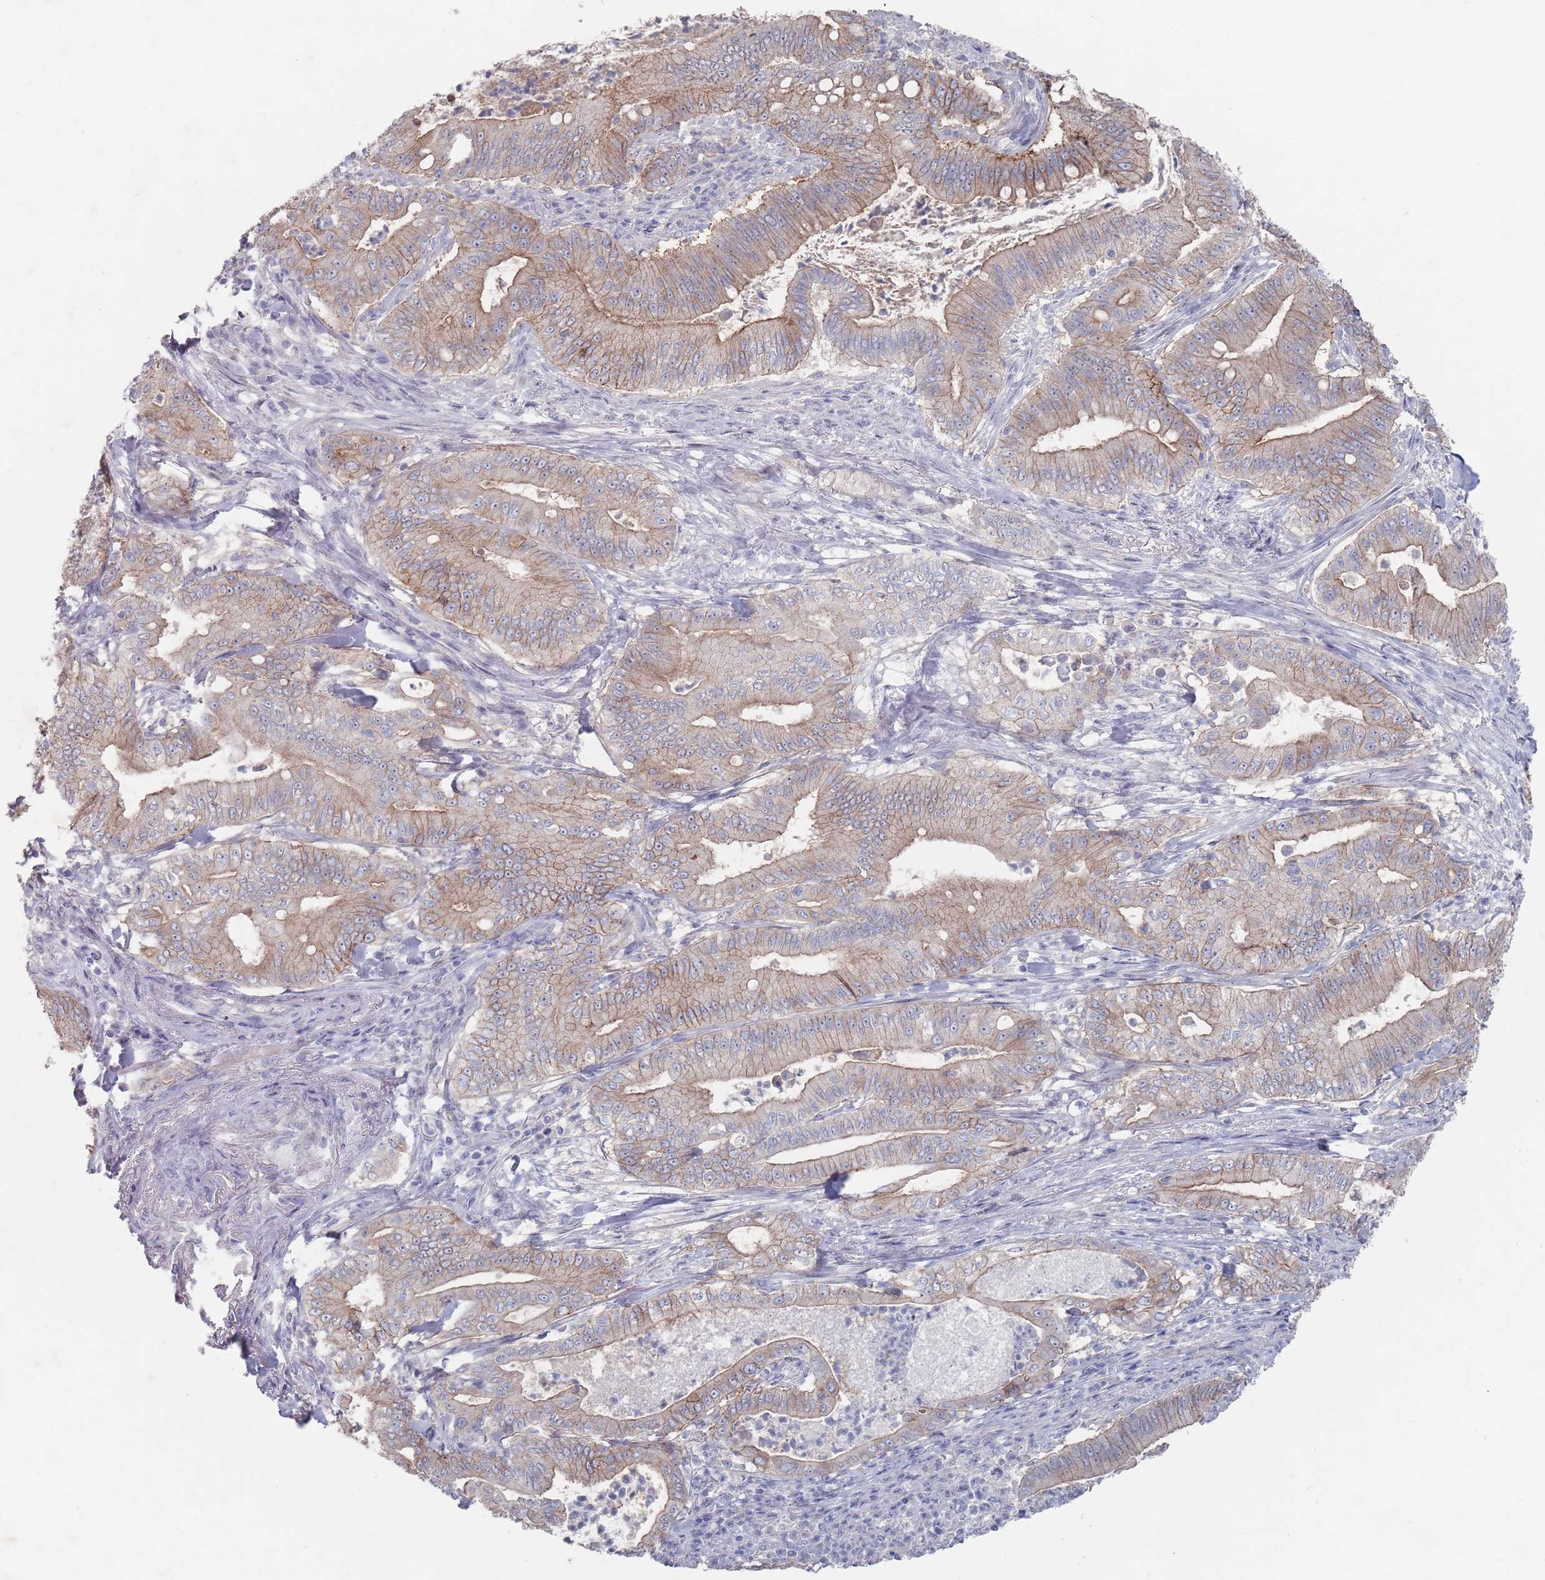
{"staining": {"intensity": "moderate", "quantity": ">75%", "location": "cytoplasmic/membranous"}, "tissue": "pancreatic cancer", "cell_type": "Tumor cells", "image_type": "cancer", "snomed": [{"axis": "morphology", "description": "Adenocarcinoma, NOS"}, {"axis": "topography", "description": "Pancreas"}], "caption": "Immunohistochemical staining of adenocarcinoma (pancreatic) reveals moderate cytoplasmic/membranous protein expression in about >75% of tumor cells.", "gene": "PROM2", "patient": {"sex": "male", "age": 71}}